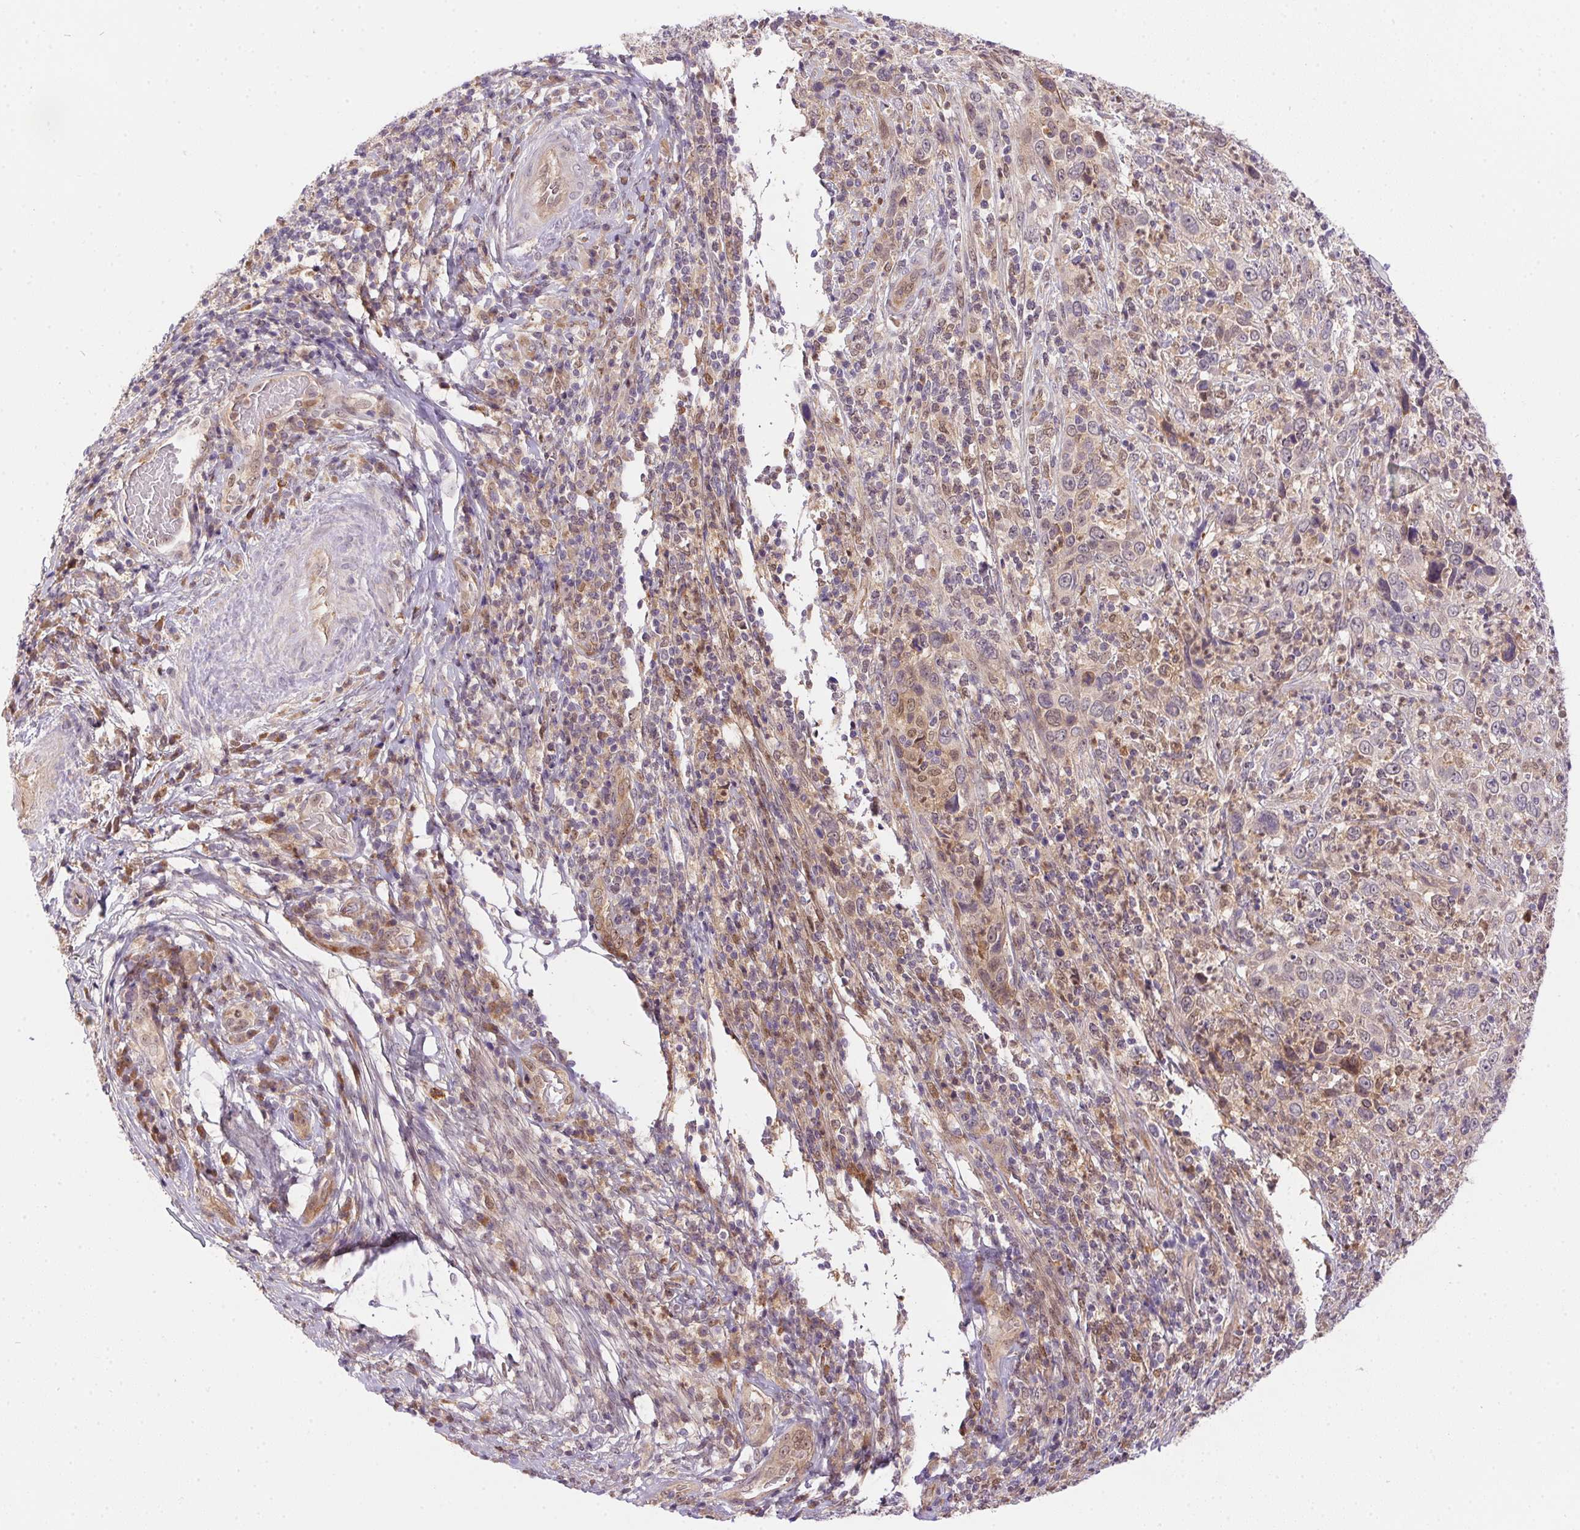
{"staining": {"intensity": "weak", "quantity": "<25%", "location": "cytoplasmic/membranous,nuclear"}, "tissue": "cervical cancer", "cell_type": "Tumor cells", "image_type": "cancer", "snomed": [{"axis": "morphology", "description": "Squamous cell carcinoma, NOS"}, {"axis": "topography", "description": "Cervix"}], "caption": "Cervical cancer was stained to show a protein in brown. There is no significant positivity in tumor cells.", "gene": "NUDT16", "patient": {"sex": "female", "age": 46}}